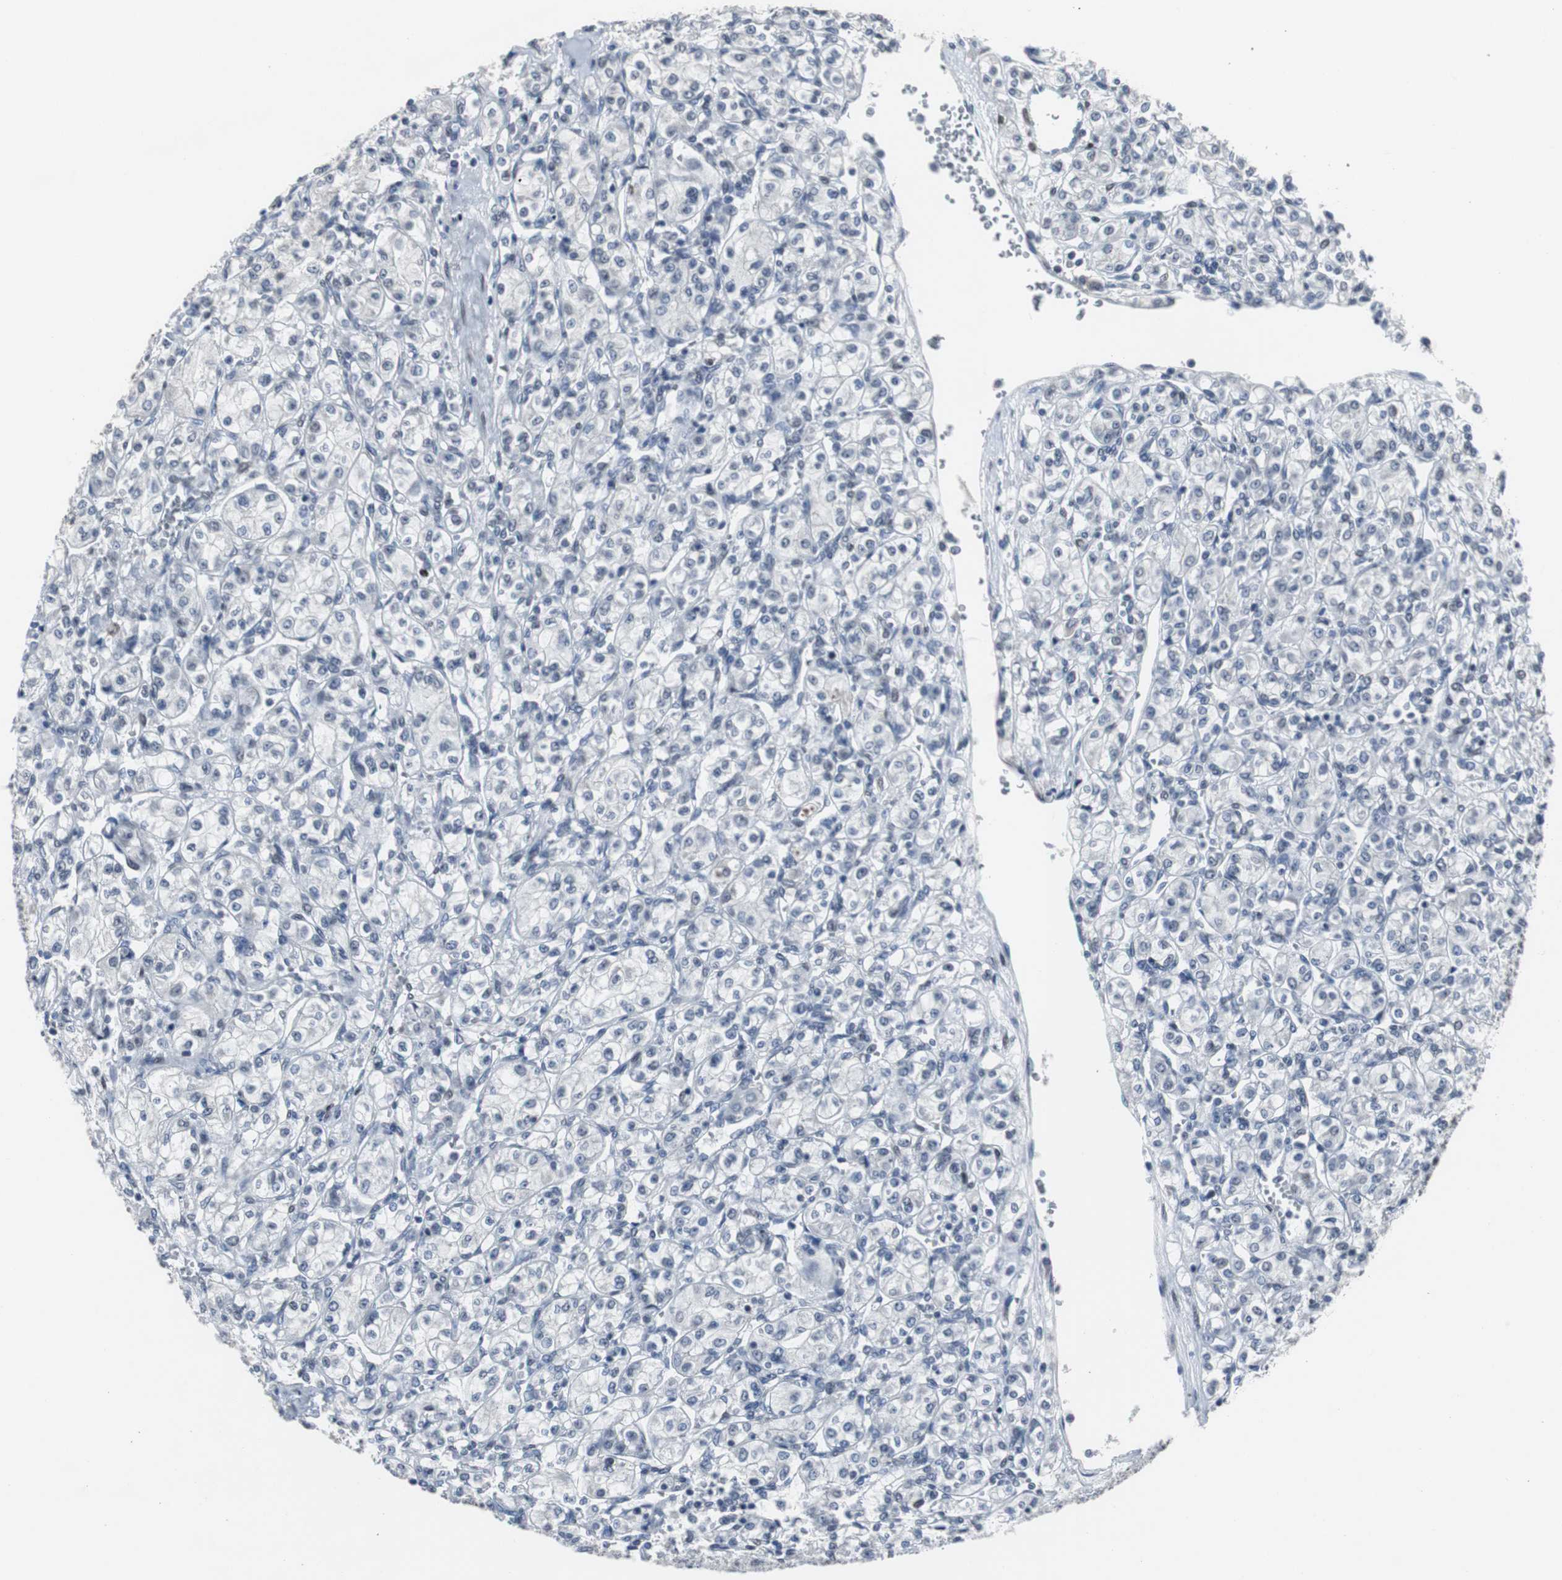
{"staining": {"intensity": "negative", "quantity": "none", "location": "none"}, "tissue": "renal cancer", "cell_type": "Tumor cells", "image_type": "cancer", "snomed": [{"axis": "morphology", "description": "Adenocarcinoma, NOS"}, {"axis": "topography", "description": "Kidney"}], "caption": "The micrograph shows no staining of tumor cells in renal cancer.", "gene": "FOXP4", "patient": {"sex": "male", "age": 77}}